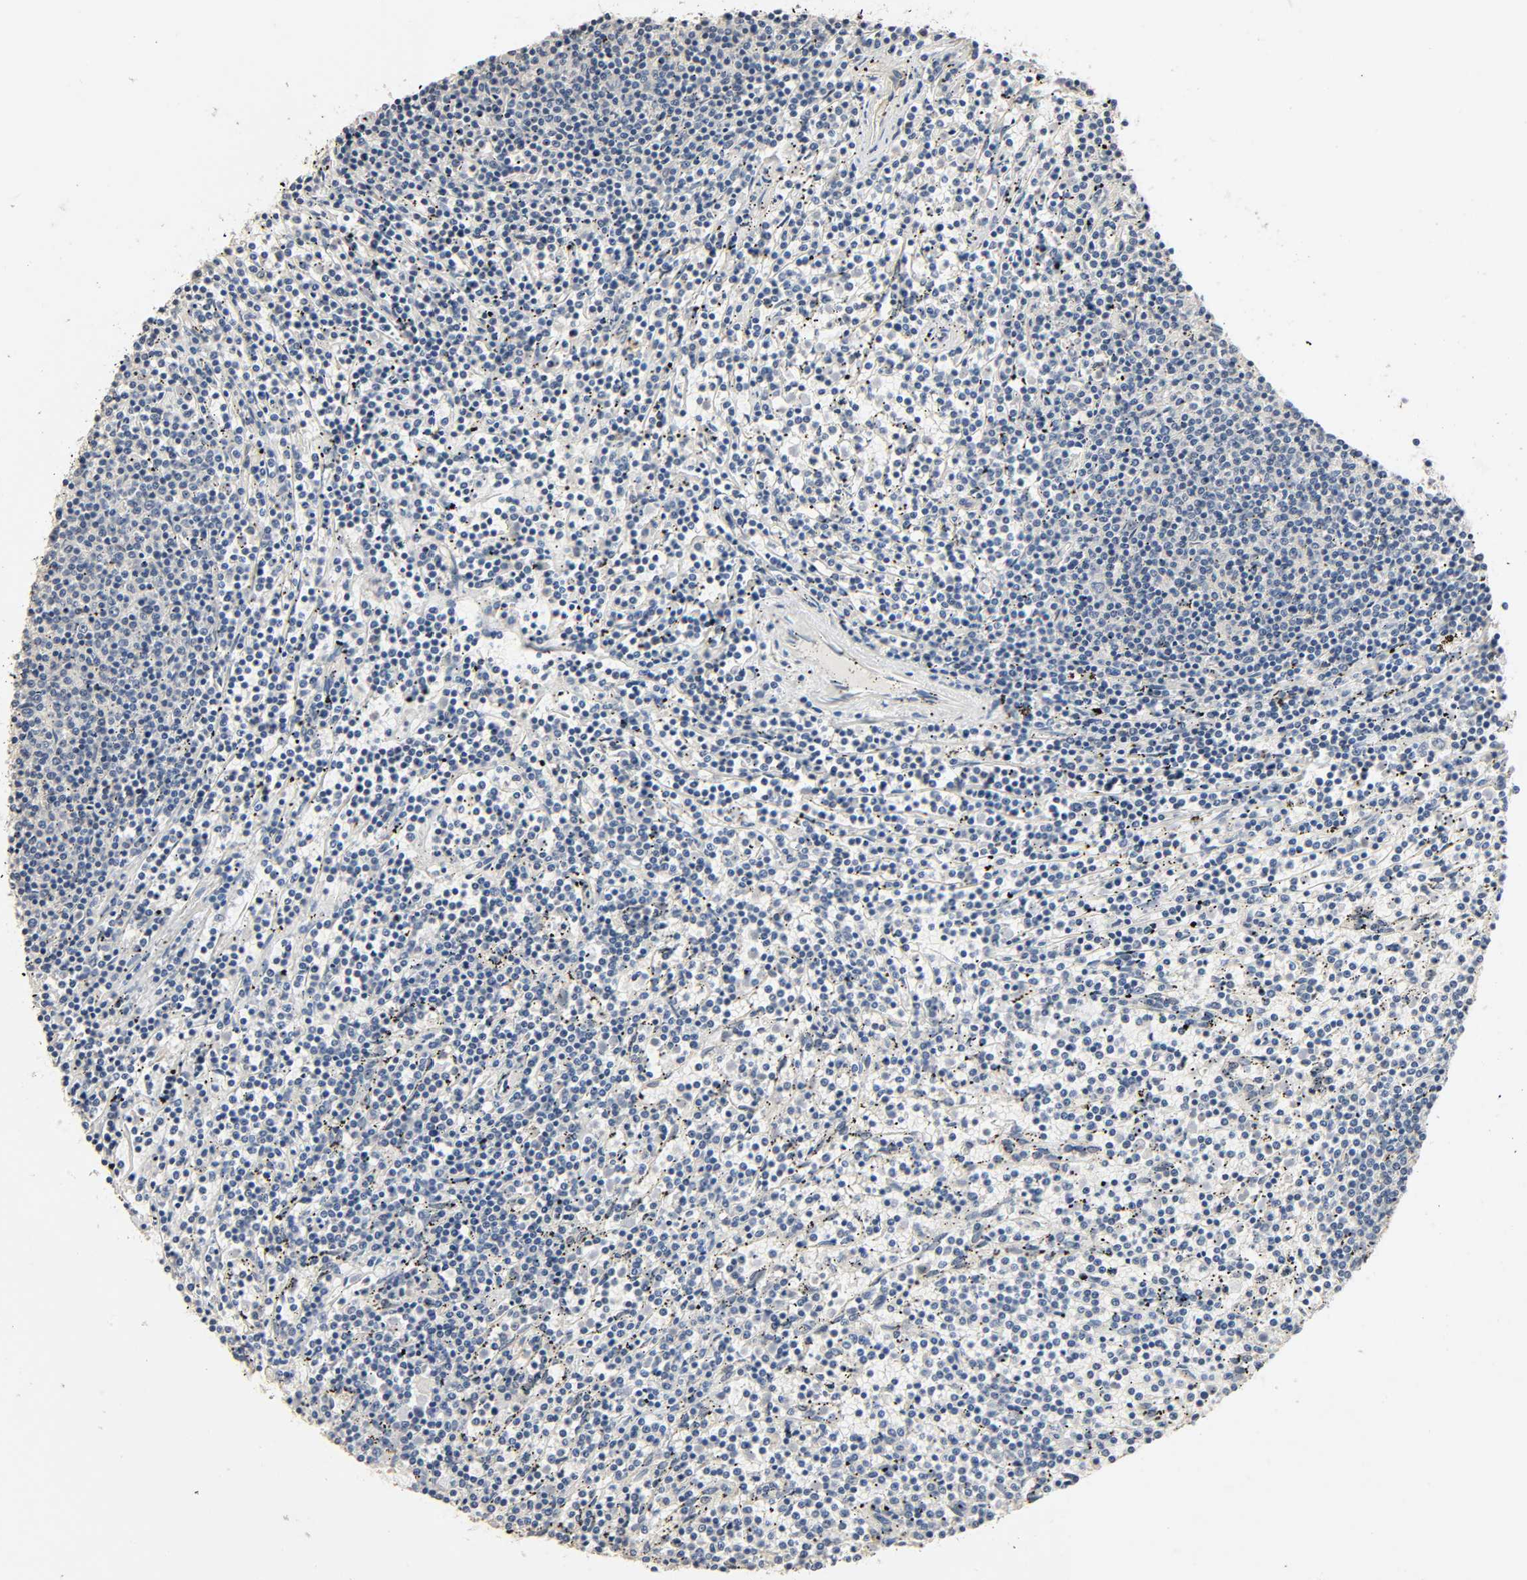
{"staining": {"intensity": "negative", "quantity": "none", "location": "none"}, "tissue": "lymphoma", "cell_type": "Tumor cells", "image_type": "cancer", "snomed": [{"axis": "morphology", "description": "Malignant lymphoma, non-Hodgkin's type, Low grade"}, {"axis": "topography", "description": "Spleen"}], "caption": "This photomicrograph is of lymphoma stained with immunohistochemistry (IHC) to label a protein in brown with the nuclei are counter-stained blue. There is no positivity in tumor cells.", "gene": "MAGEA8", "patient": {"sex": "female", "age": 50}}